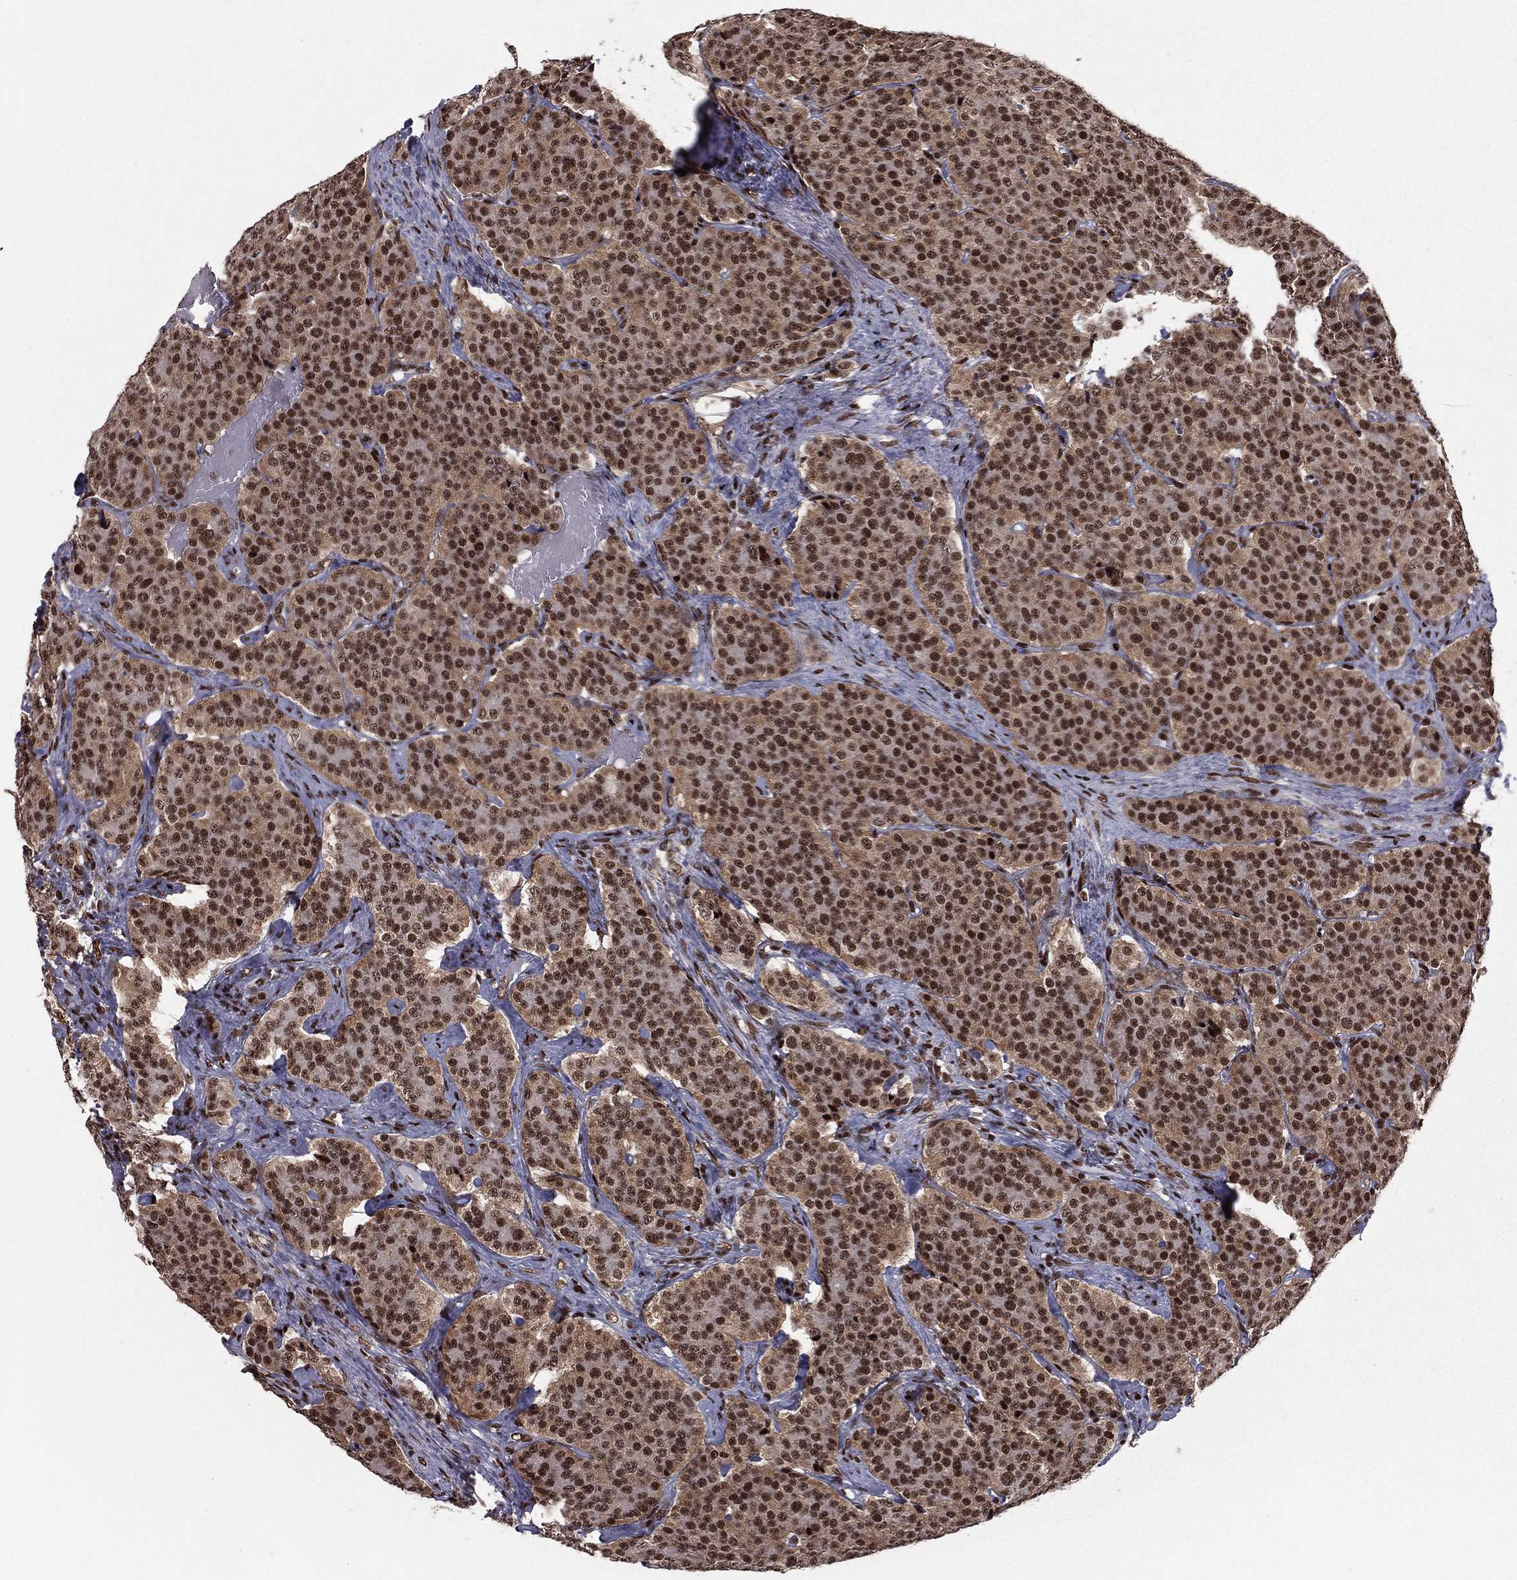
{"staining": {"intensity": "strong", "quantity": "25%-75%", "location": "cytoplasmic/membranous"}, "tissue": "carcinoid", "cell_type": "Tumor cells", "image_type": "cancer", "snomed": [{"axis": "morphology", "description": "Carcinoid, malignant, NOS"}, {"axis": "topography", "description": "Small intestine"}], "caption": "This micrograph reveals carcinoid (malignant) stained with immunohistochemistry (IHC) to label a protein in brown. The cytoplasmic/membranous of tumor cells show strong positivity for the protein. Nuclei are counter-stained blue.", "gene": "NFYB", "patient": {"sex": "female", "age": 58}}